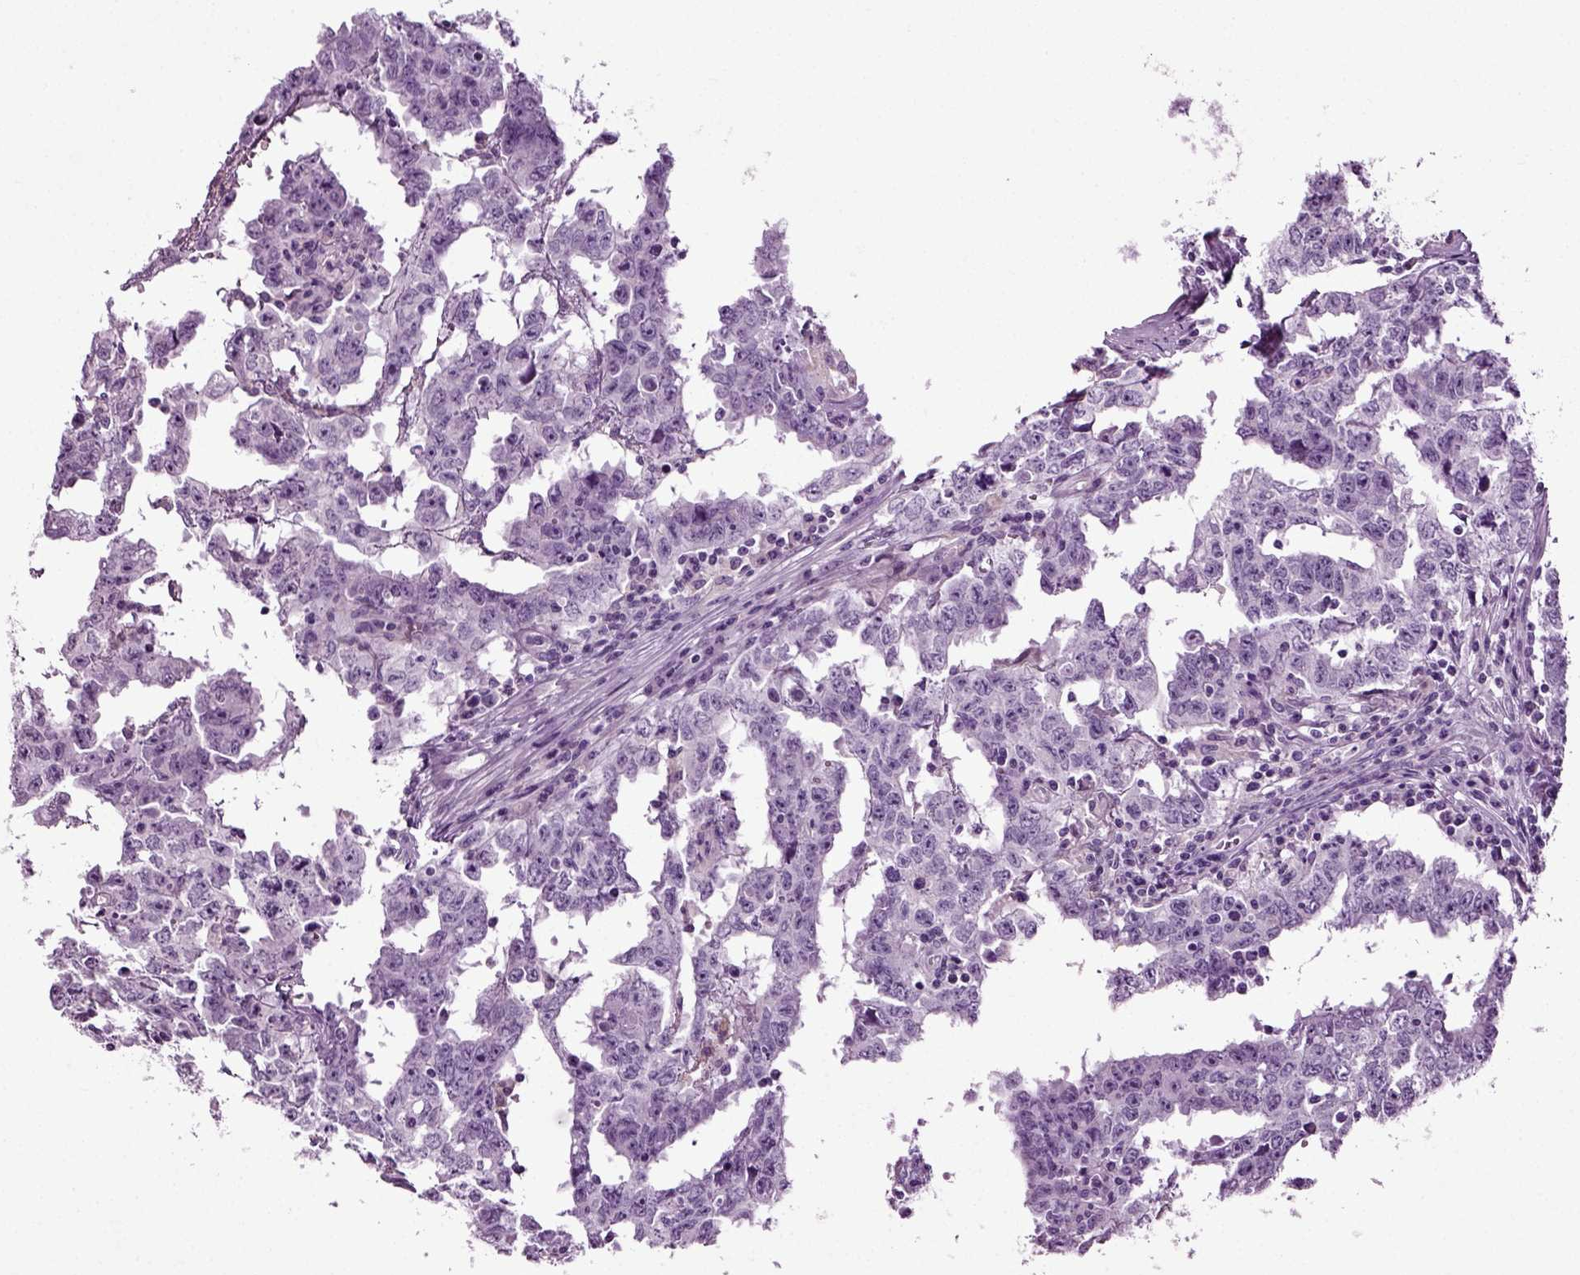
{"staining": {"intensity": "negative", "quantity": "none", "location": "none"}, "tissue": "testis cancer", "cell_type": "Tumor cells", "image_type": "cancer", "snomed": [{"axis": "morphology", "description": "Carcinoma, Embryonal, NOS"}, {"axis": "topography", "description": "Testis"}], "caption": "High magnification brightfield microscopy of testis cancer stained with DAB (3,3'-diaminobenzidine) (brown) and counterstained with hematoxylin (blue): tumor cells show no significant expression. (Stains: DAB (3,3'-diaminobenzidine) IHC with hematoxylin counter stain, Microscopy: brightfield microscopy at high magnification).", "gene": "DNAH10", "patient": {"sex": "male", "age": 22}}